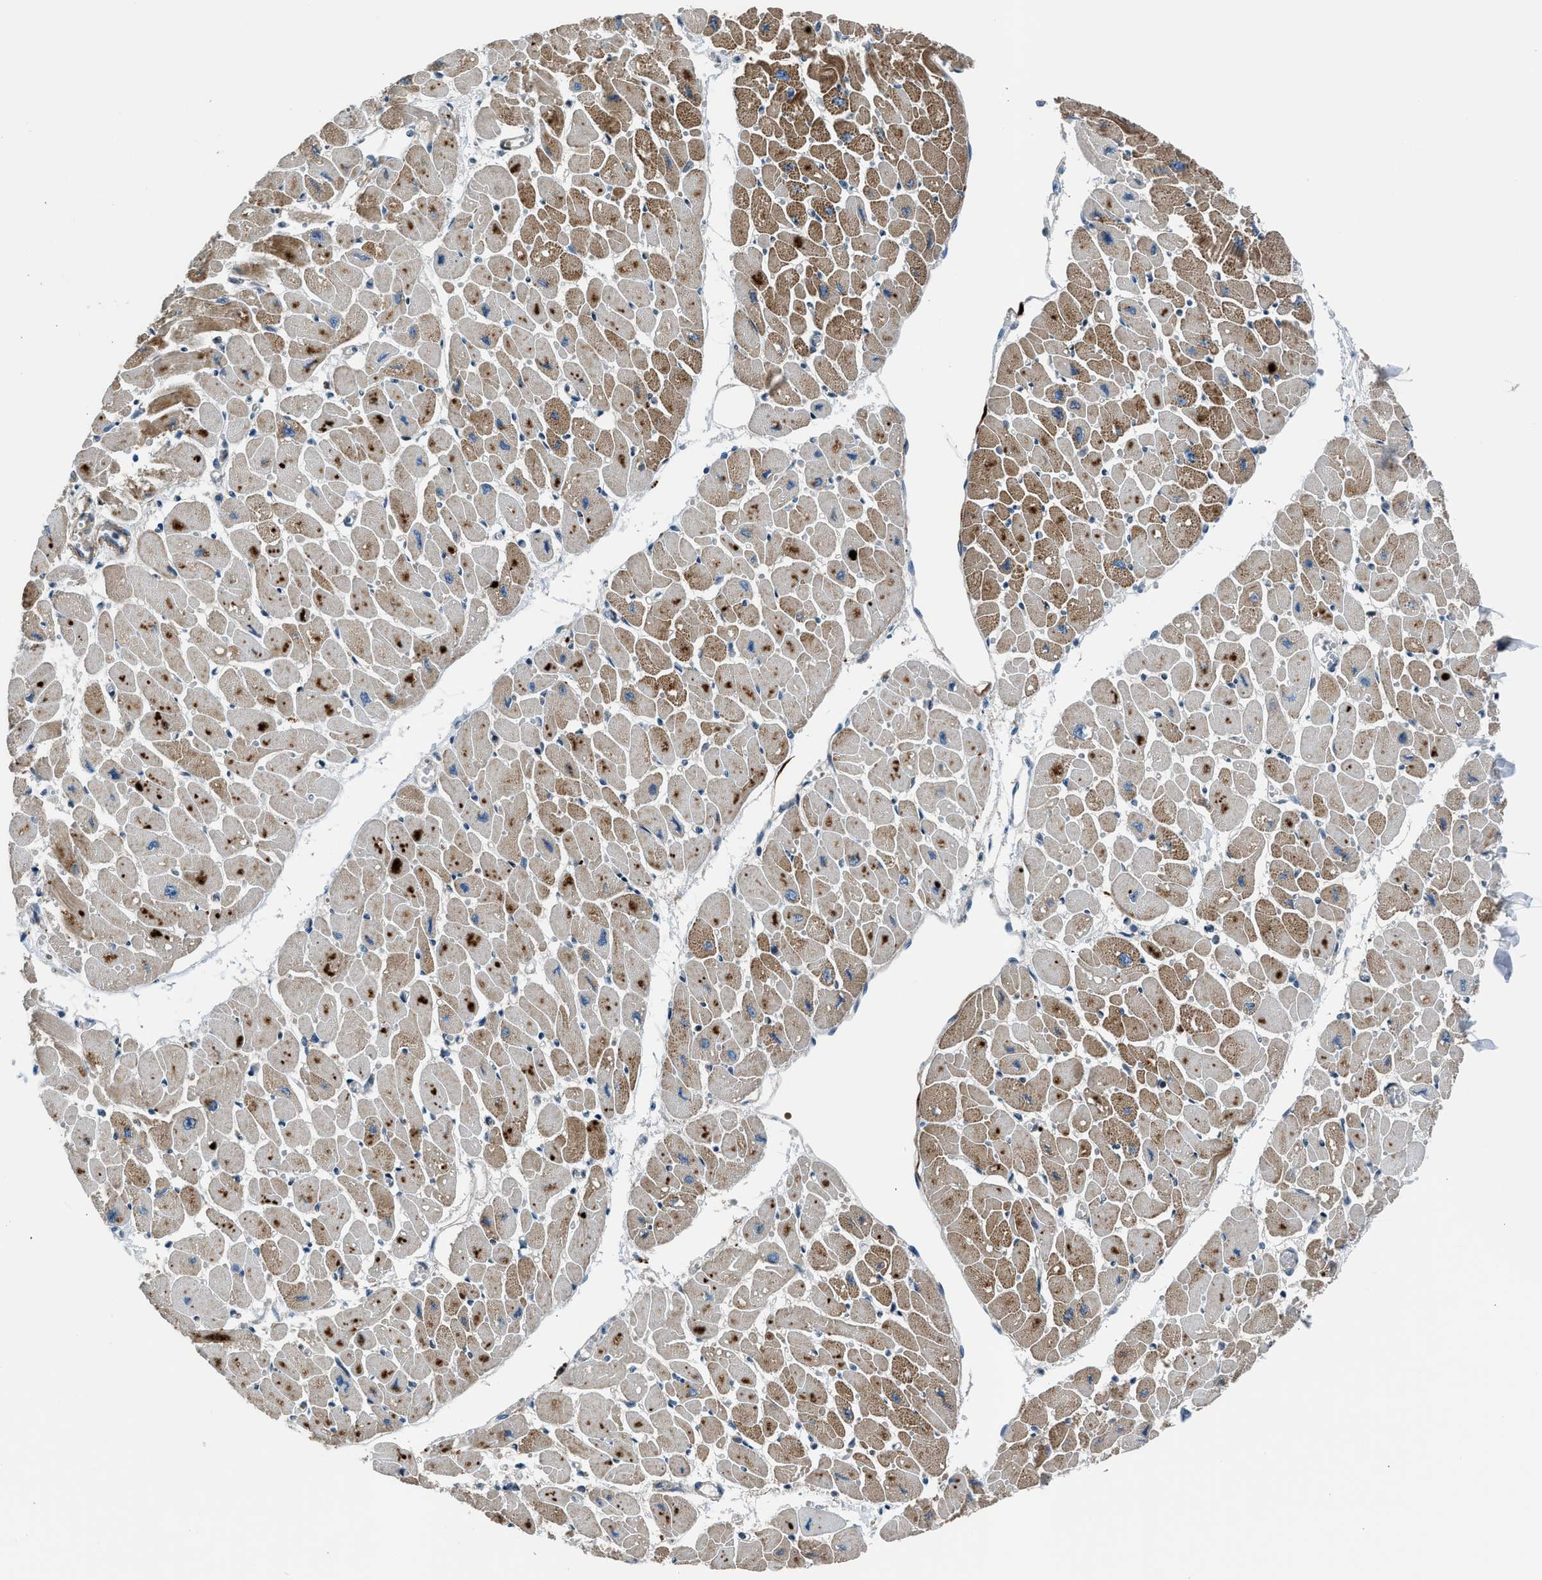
{"staining": {"intensity": "moderate", "quantity": "25%-75%", "location": "cytoplasmic/membranous"}, "tissue": "heart muscle", "cell_type": "Cardiomyocytes", "image_type": "normal", "snomed": [{"axis": "morphology", "description": "Normal tissue, NOS"}, {"axis": "topography", "description": "Heart"}], "caption": "Cardiomyocytes reveal moderate cytoplasmic/membranous staining in about 25%-75% of cells in unremarkable heart muscle. (brown staining indicates protein expression, while blue staining denotes nuclei).", "gene": "LMLN", "patient": {"sex": "female", "age": 54}}